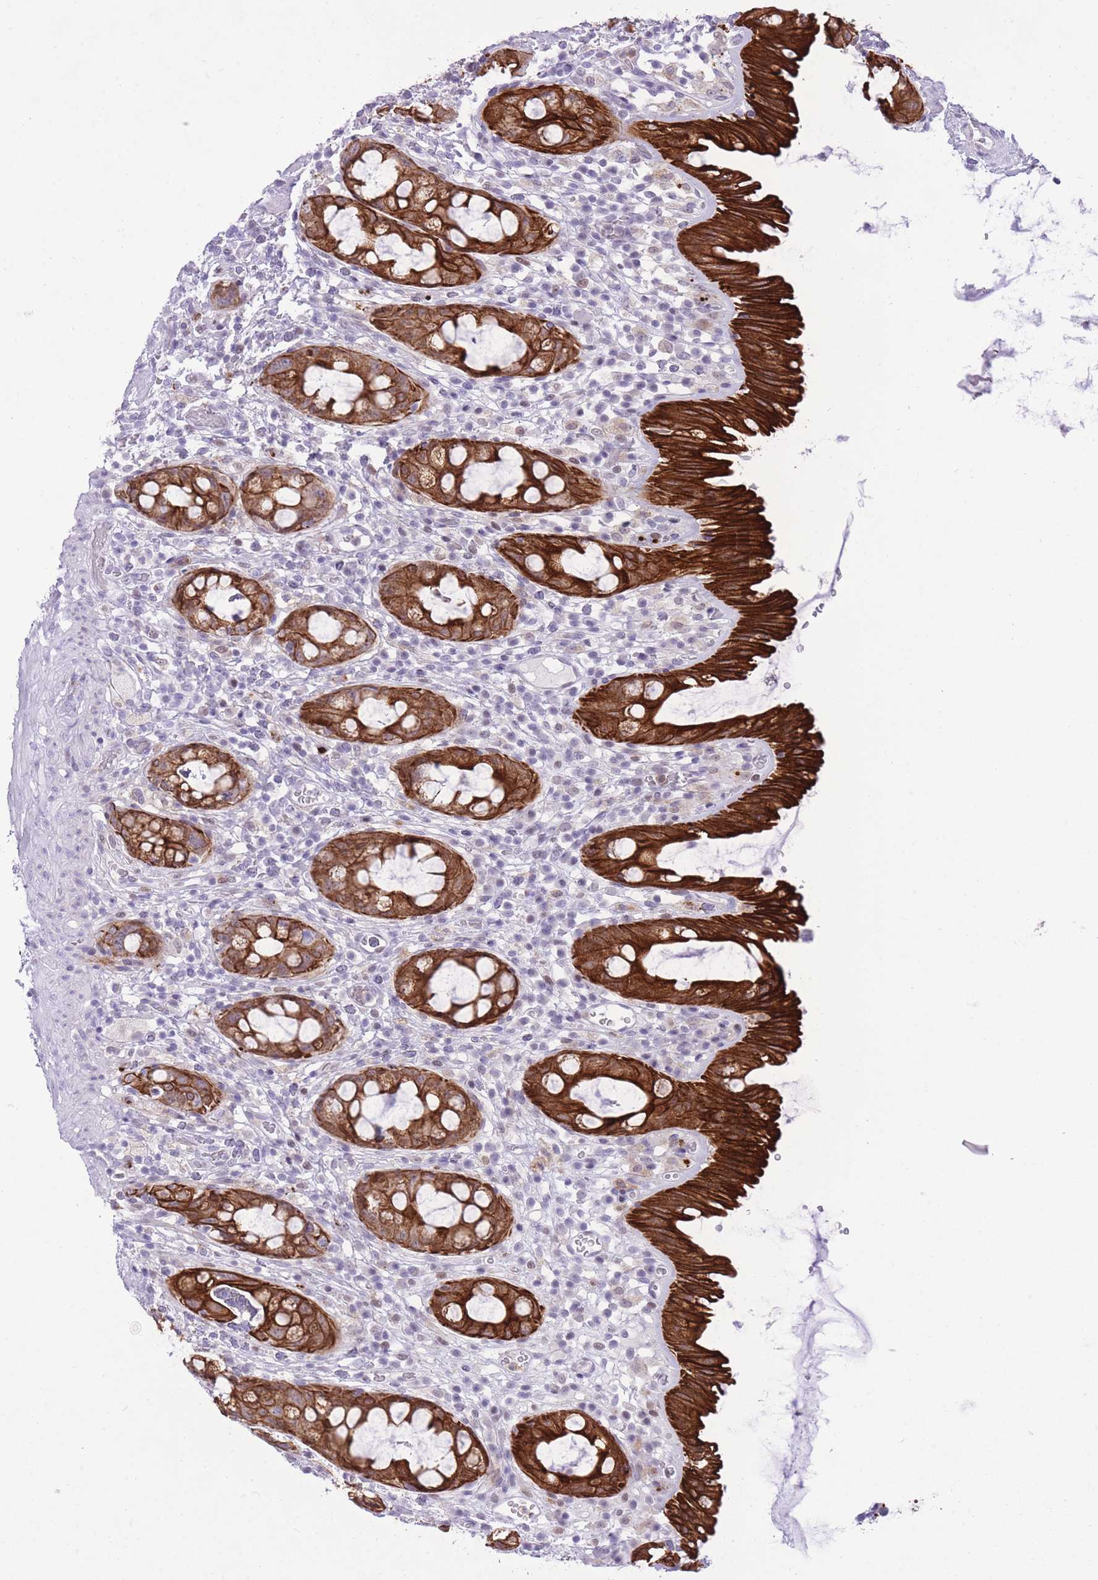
{"staining": {"intensity": "strong", "quantity": ">75%", "location": "cytoplasmic/membranous"}, "tissue": "rectum", "cell_type": "Glandular cells", "image_type": "normal", "snomed": [{"axis": "morphology", "description": "Normal tissue, NOS"}, {"axis": "topography", "description": "Rectum"}], "caption": "Immunohistochemistry (IHC) photomicrograph of unremarkable rectum: rectum stained using IHC exhibits high levels of strong protein expression localized specifically in the cytoplasmic/membranous of glandular cells, appearing as a cytoplasmic/membranous brown color.", "gene": "MEIS3", "patient": {"sex": "female", "age": 57}}